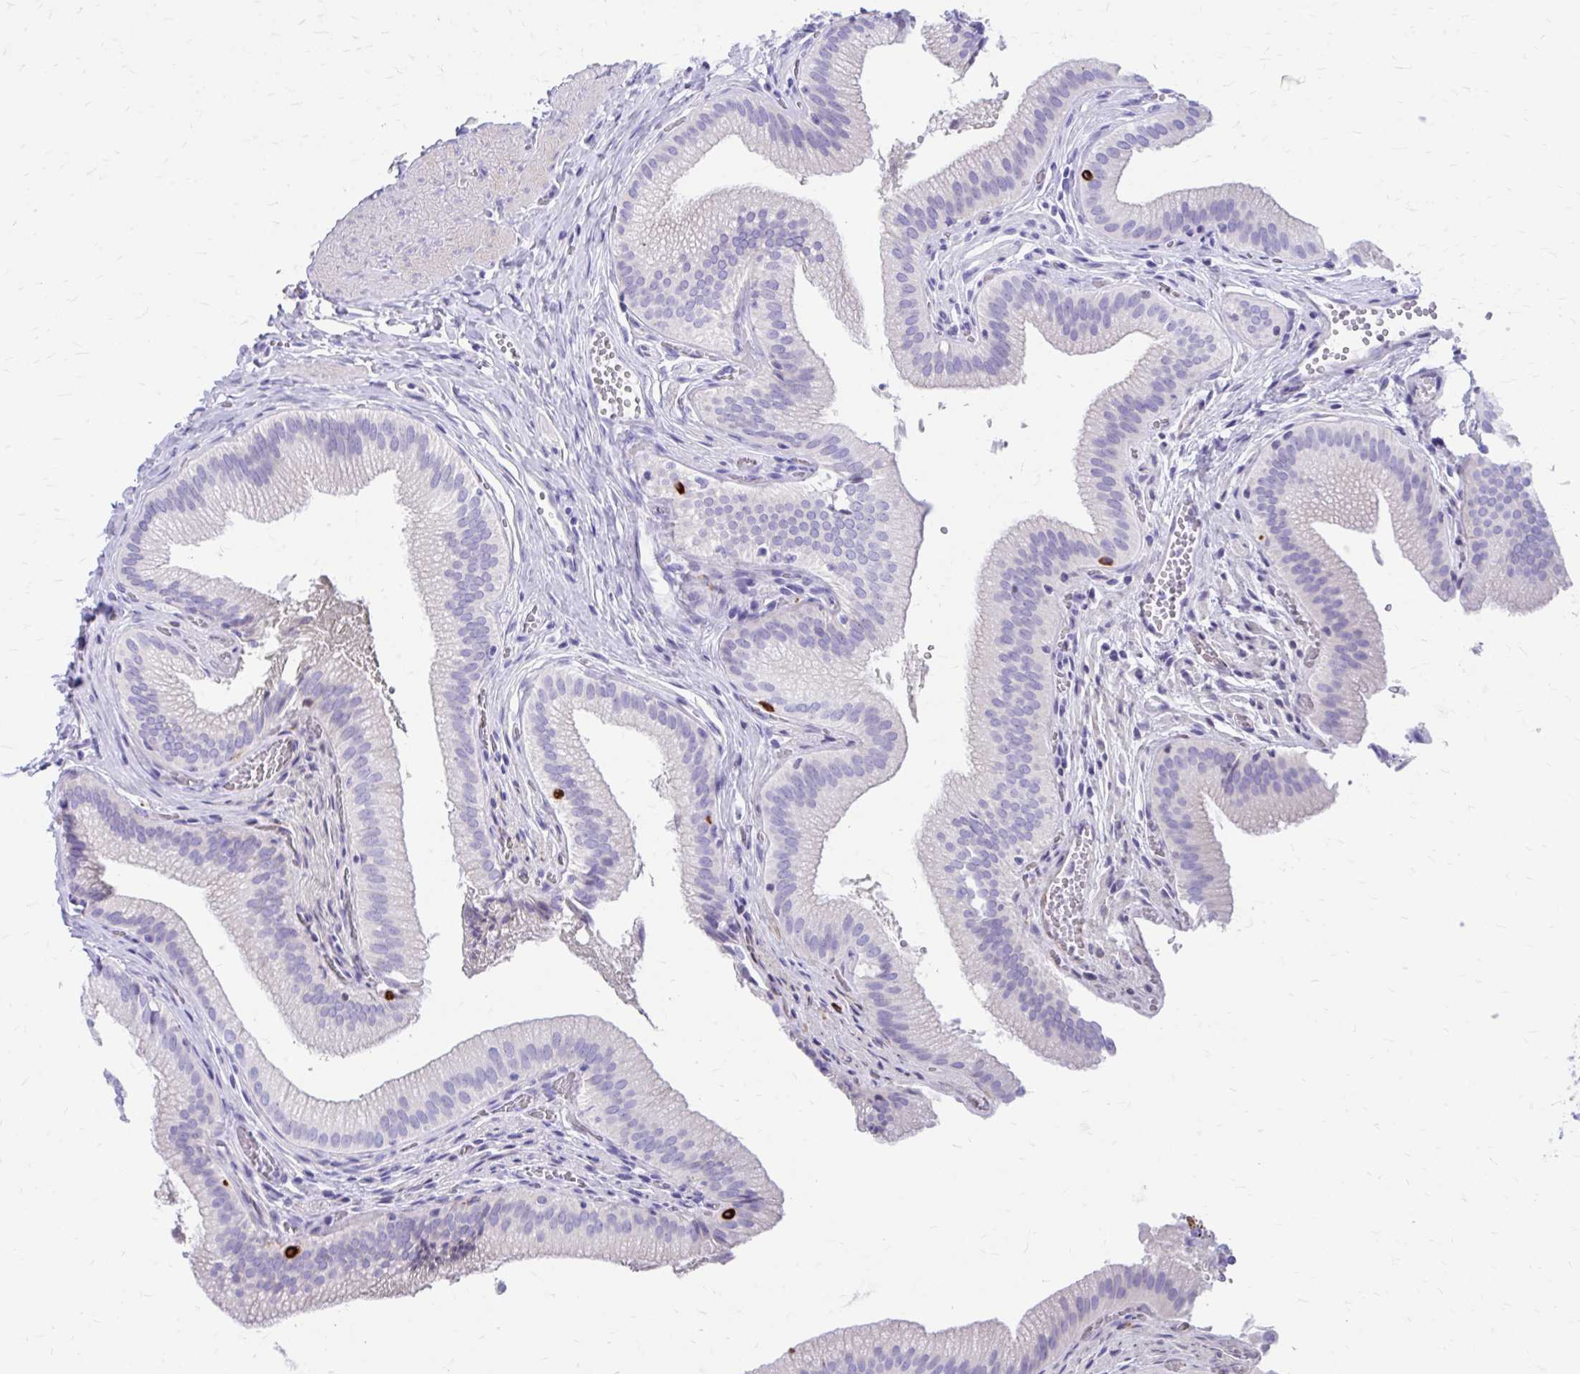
{"staining": {"intensity": "strong", "quantity": "<25%", "location": "cytoplasmic/membranous"}, "tissue": "gallbladder", "cell_type": "Glandular cells", "image_type": "normal", "snomed": [{"axis": "morphology", "description": "Normal tissue, NOS"}, {"axis": "topography", "description": "Gallbladder"}, {"axis": "topography", "description": "Peripheral nerve tissue"}], "caption": "Gallbladder stained with DAB immunohistochemistry (IHC) shows medium levels of strong cytoplasmic/membranous positivity in about <25% of glandular cells. Using DAB (3,3'-diaminobenzidine) (brown) and hematoxylin (blue) stains, captured at high magnification using brightfield microscopy.", "gene": "ZNF699", "patient": {"sex": "male", "age": 17}}